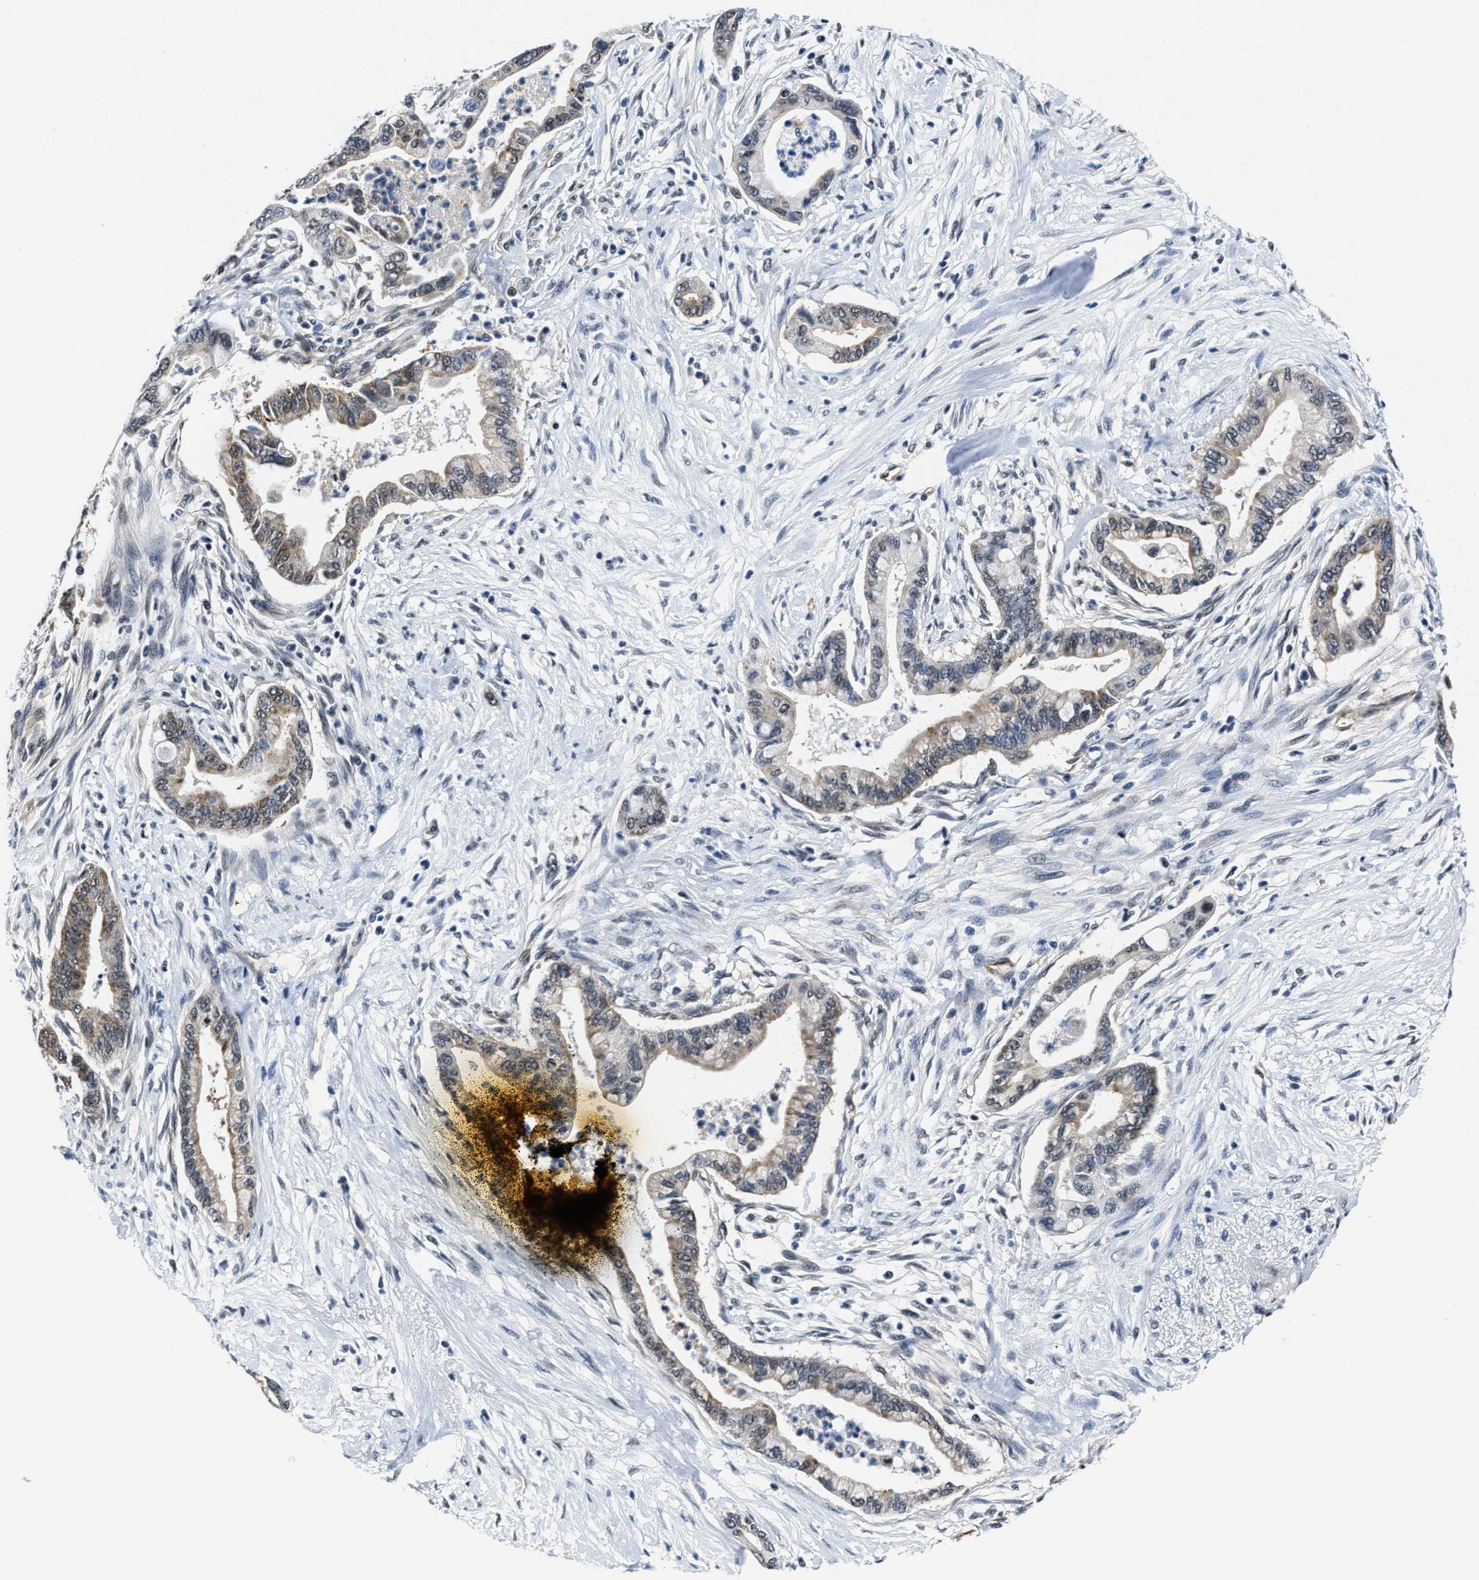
{"staining": {"intensity": "weak", "quantity": "25%-75%", "location": "cytoplasmic/membranous"}, "tissue": "pancreatic cancer", "cell_type": "Tumor cells", "image_type": "cancer", "snomed": [{"axis": "morphology", "description": "Adenocarcinoma, NOS"}, {"axis": "topography", "description": "Pancreas"}], "caption": "This is a photomicrograph of immunohistochemistry staining of pancreatic adenocarcinoma, which shows weak positivity in the cytoplasmic/membranous of tumor cells.", "gene": "MARCKSL1", "patient": {"sex": "male", "age": 70}}